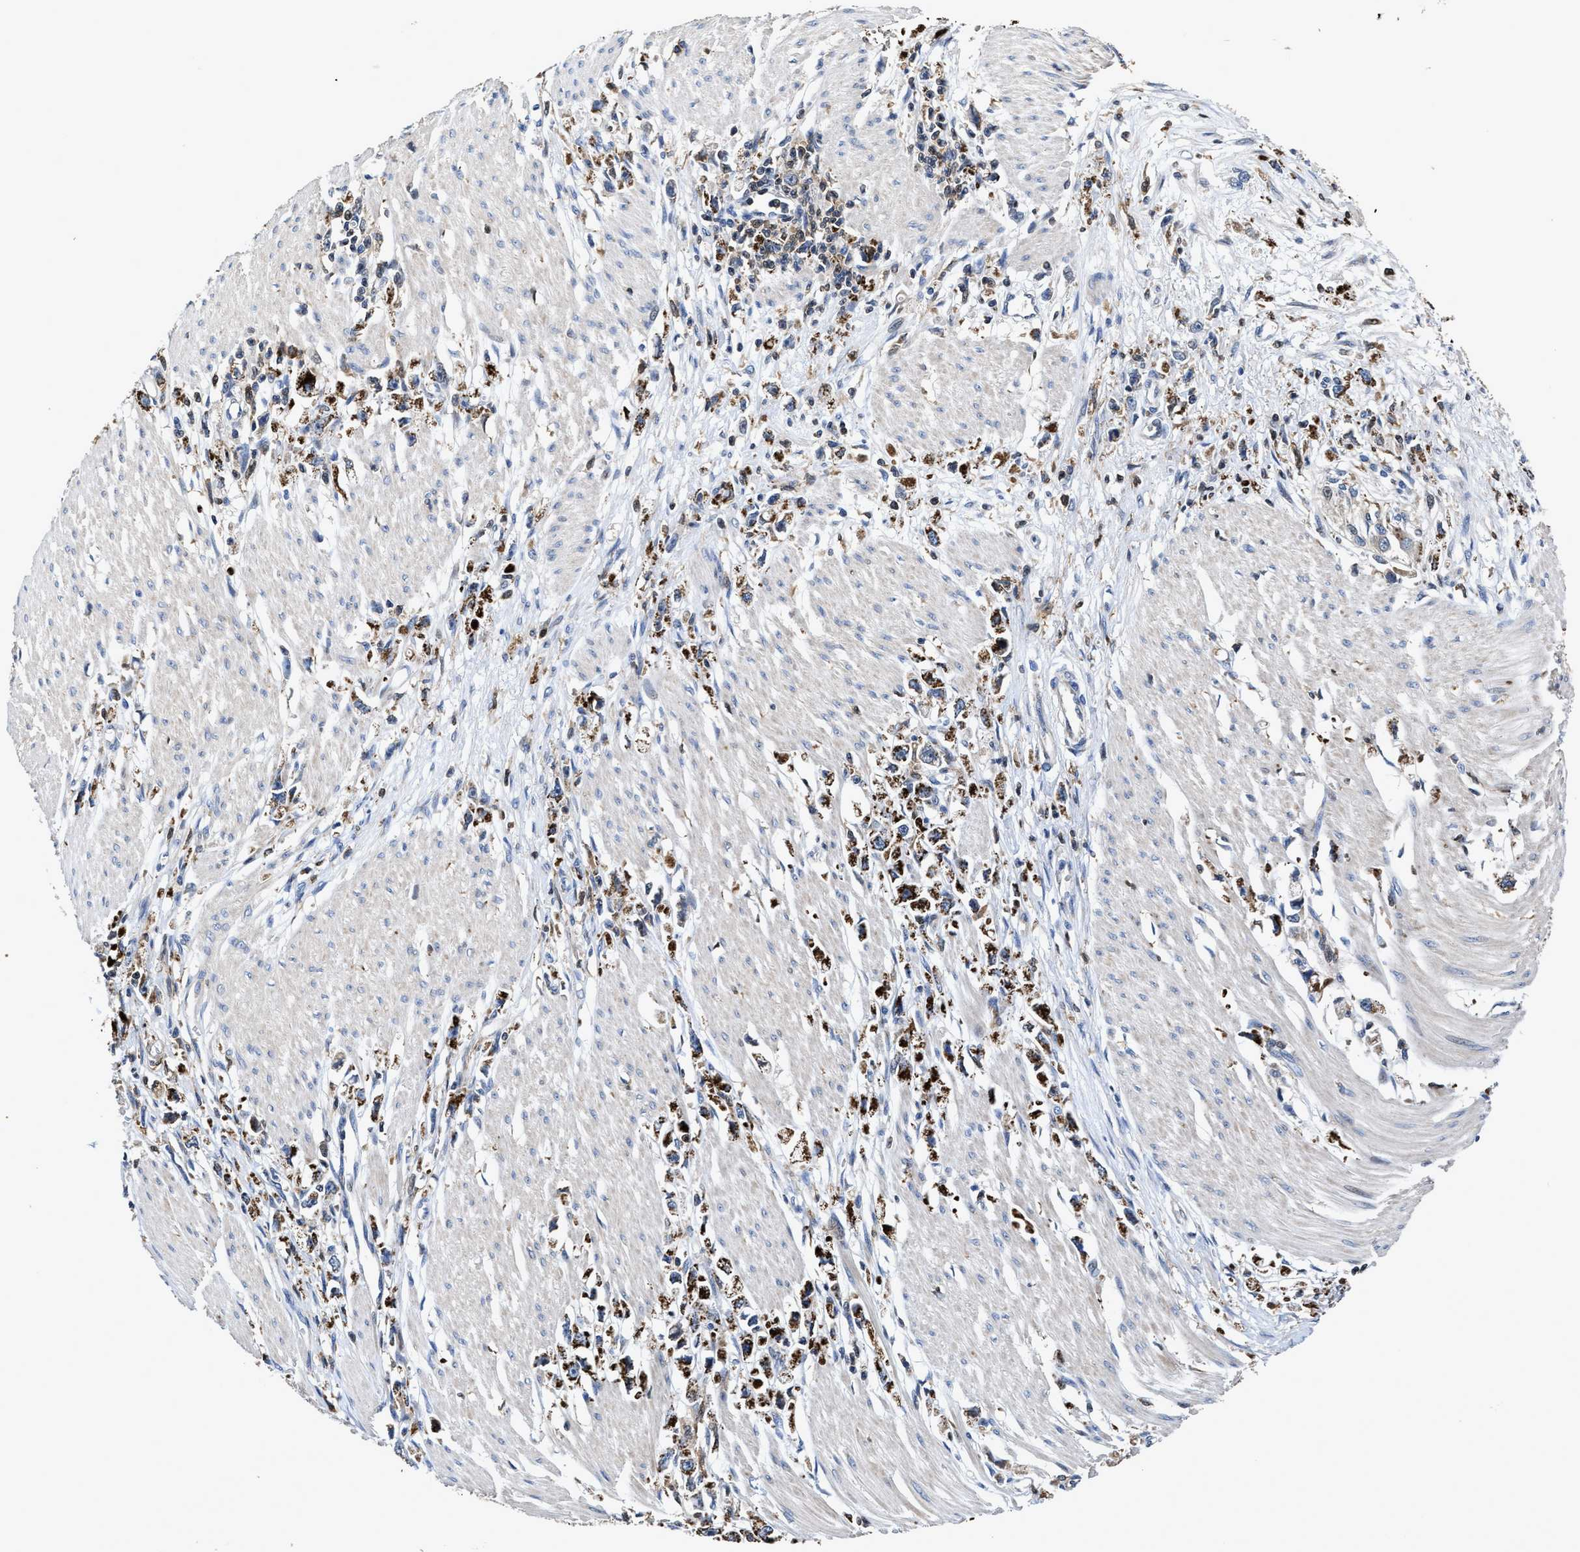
{"staining": {"intensity": "moderate", "quantity": ">75%", "location": "cytoplasmic/membranous"}, "tissue": "stomach cancer", "cell_type": "Tumor cells", "image_type": "cancer", "snomed": [{"axis": "morphology", "description": "Adenocarcinoma, NOS"}, {"axis": "topography", "description": "Stomach"}], "caption": "Immunohistochemistry image of human adenocarcinoma (stomach) stained for a protein (brown), which demonstrates medium levels of moderate cytoplasmic/membranous expression in approximately >75% of tumor cells.", "gene": "RGS10", "patient": {"sex": "female", "age": 59}}